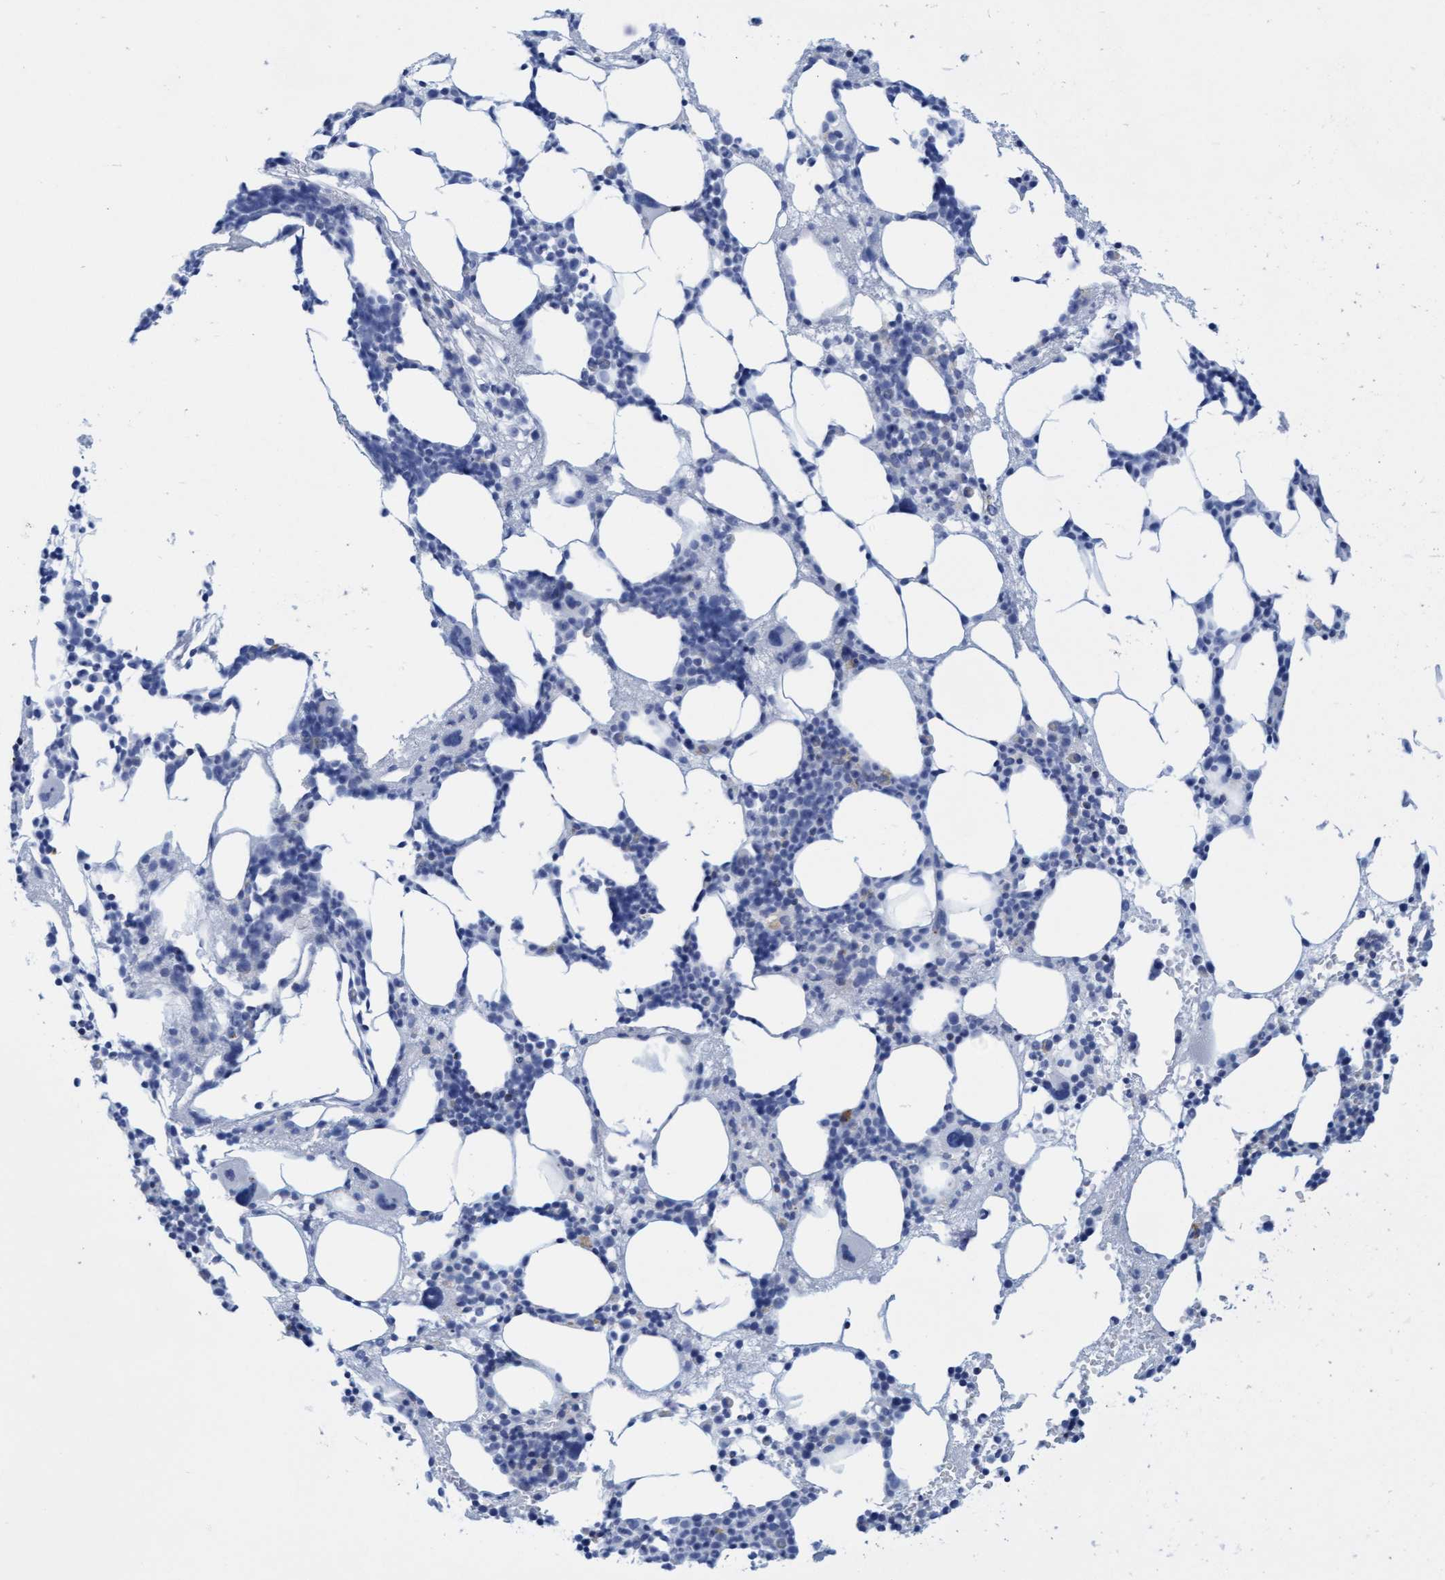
{"staining": {"intensity": "negative", "quantity": "none", "location": "none"}, "tissue": "bone marrow", "cell_type": "Hematopoietic cells", "image_type": "normal", "snomed": [{"axis": "morphology", "description": "Normal tissue, NOS"}, {"axis": "morphology", "description": "Inflammation, NOS"}, {"axis": "topography", "description": "Bone marrow"}], "caption": "DAB immunohistochemical staining of benign bone marrow demonstrates no significant staining in hematopoietic cells.", "gene": "SGSH", "patient": {"sex": "female", "age": 67}}